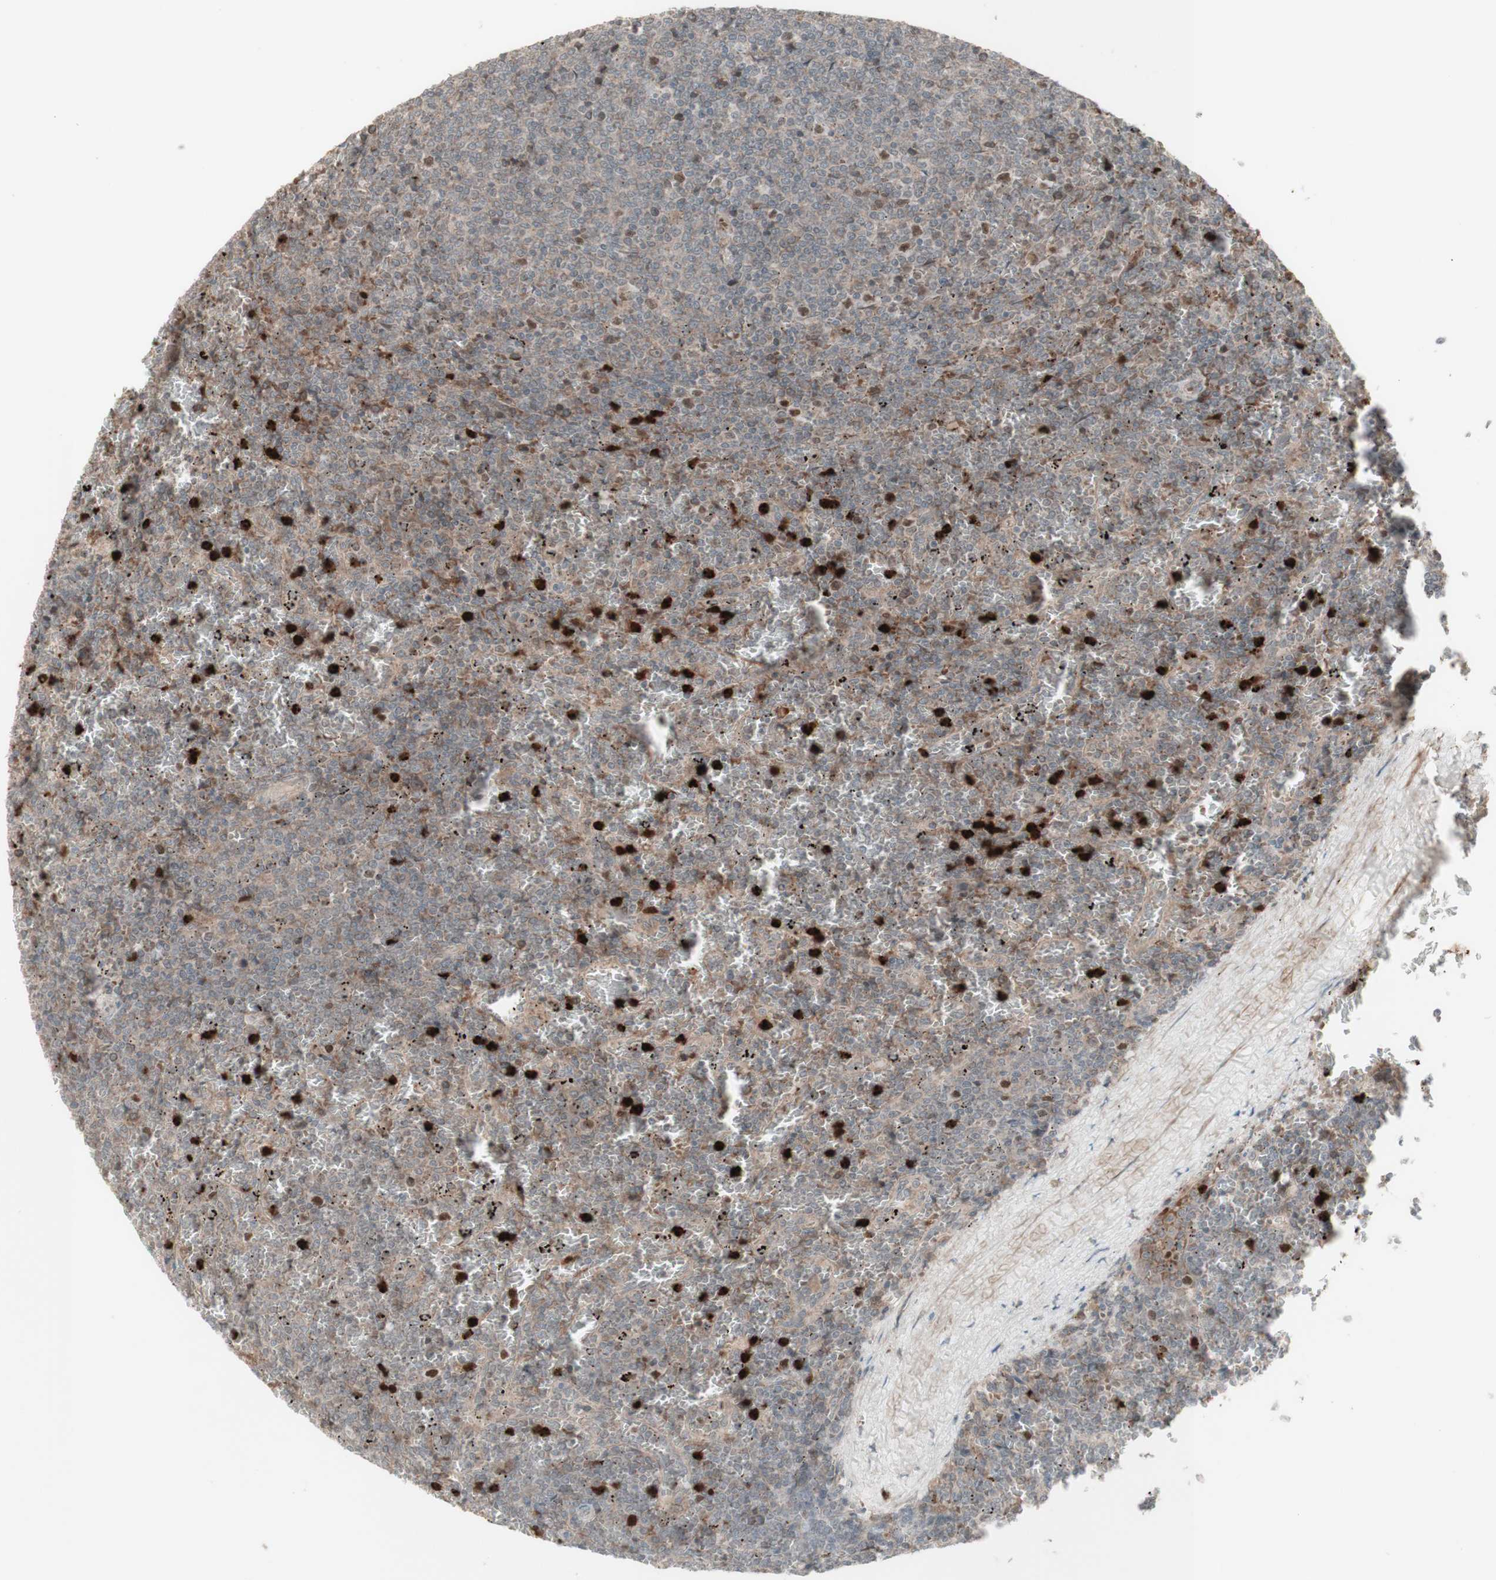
{"staining": {"intensity": "strong", "quantity": "<25%", "location": "nuclear"}, "tissue": "lymphoma", "cell_type": "Tumor cells", "image_type": "cancer", "snomed": [{"axis": "morphology", "description": "Malignant lymphoma, non-Hodgkin's type, Low grade"}, {"axis": "topography", "description": "Spleen"}], "caption": "Brown immunohistochemical staining in lymphoma demonstrates strong nuclear staining in about <25% of tumor cells.", "gene": "MSH6", "patient": {"sex": "female", "age": 77}}